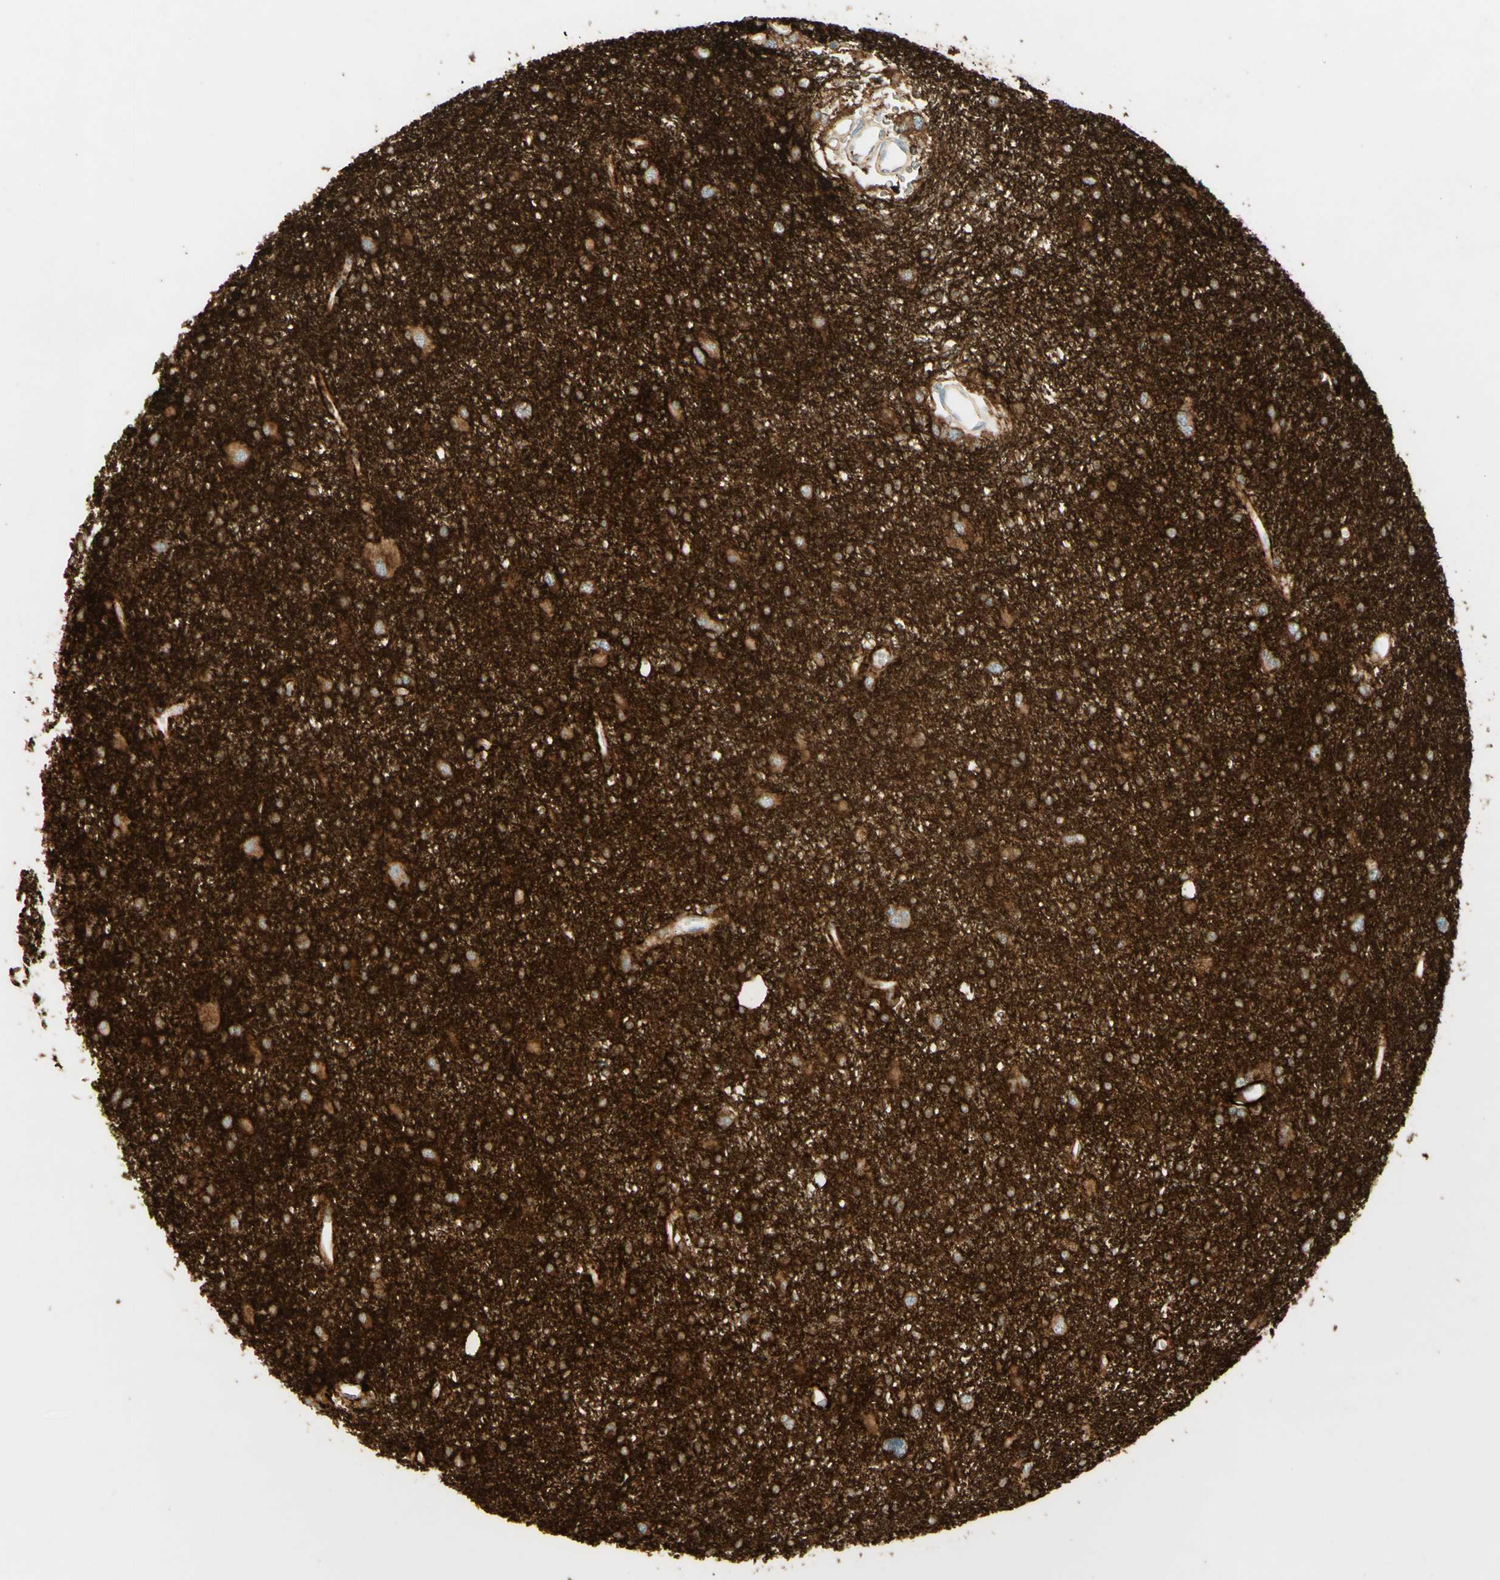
{"staining": {"intensity": "weak", "quantity": ">75%", "location": "cytoplasmic/membranous"}, "tissue": "glioma", "cell_type": "Tumor cells", "image_type": "cancer", "snomed": [{"axis": "morphology", "description": "Glioma, malignant, High grade"}, {"axis": "topography", "description": "Brain"}], "caption": "Human glioma stained with a protein marker exhibits weak staining in tumor cells.", "gene": "TNN", "patient": {"sex": "female", "age": 59}}